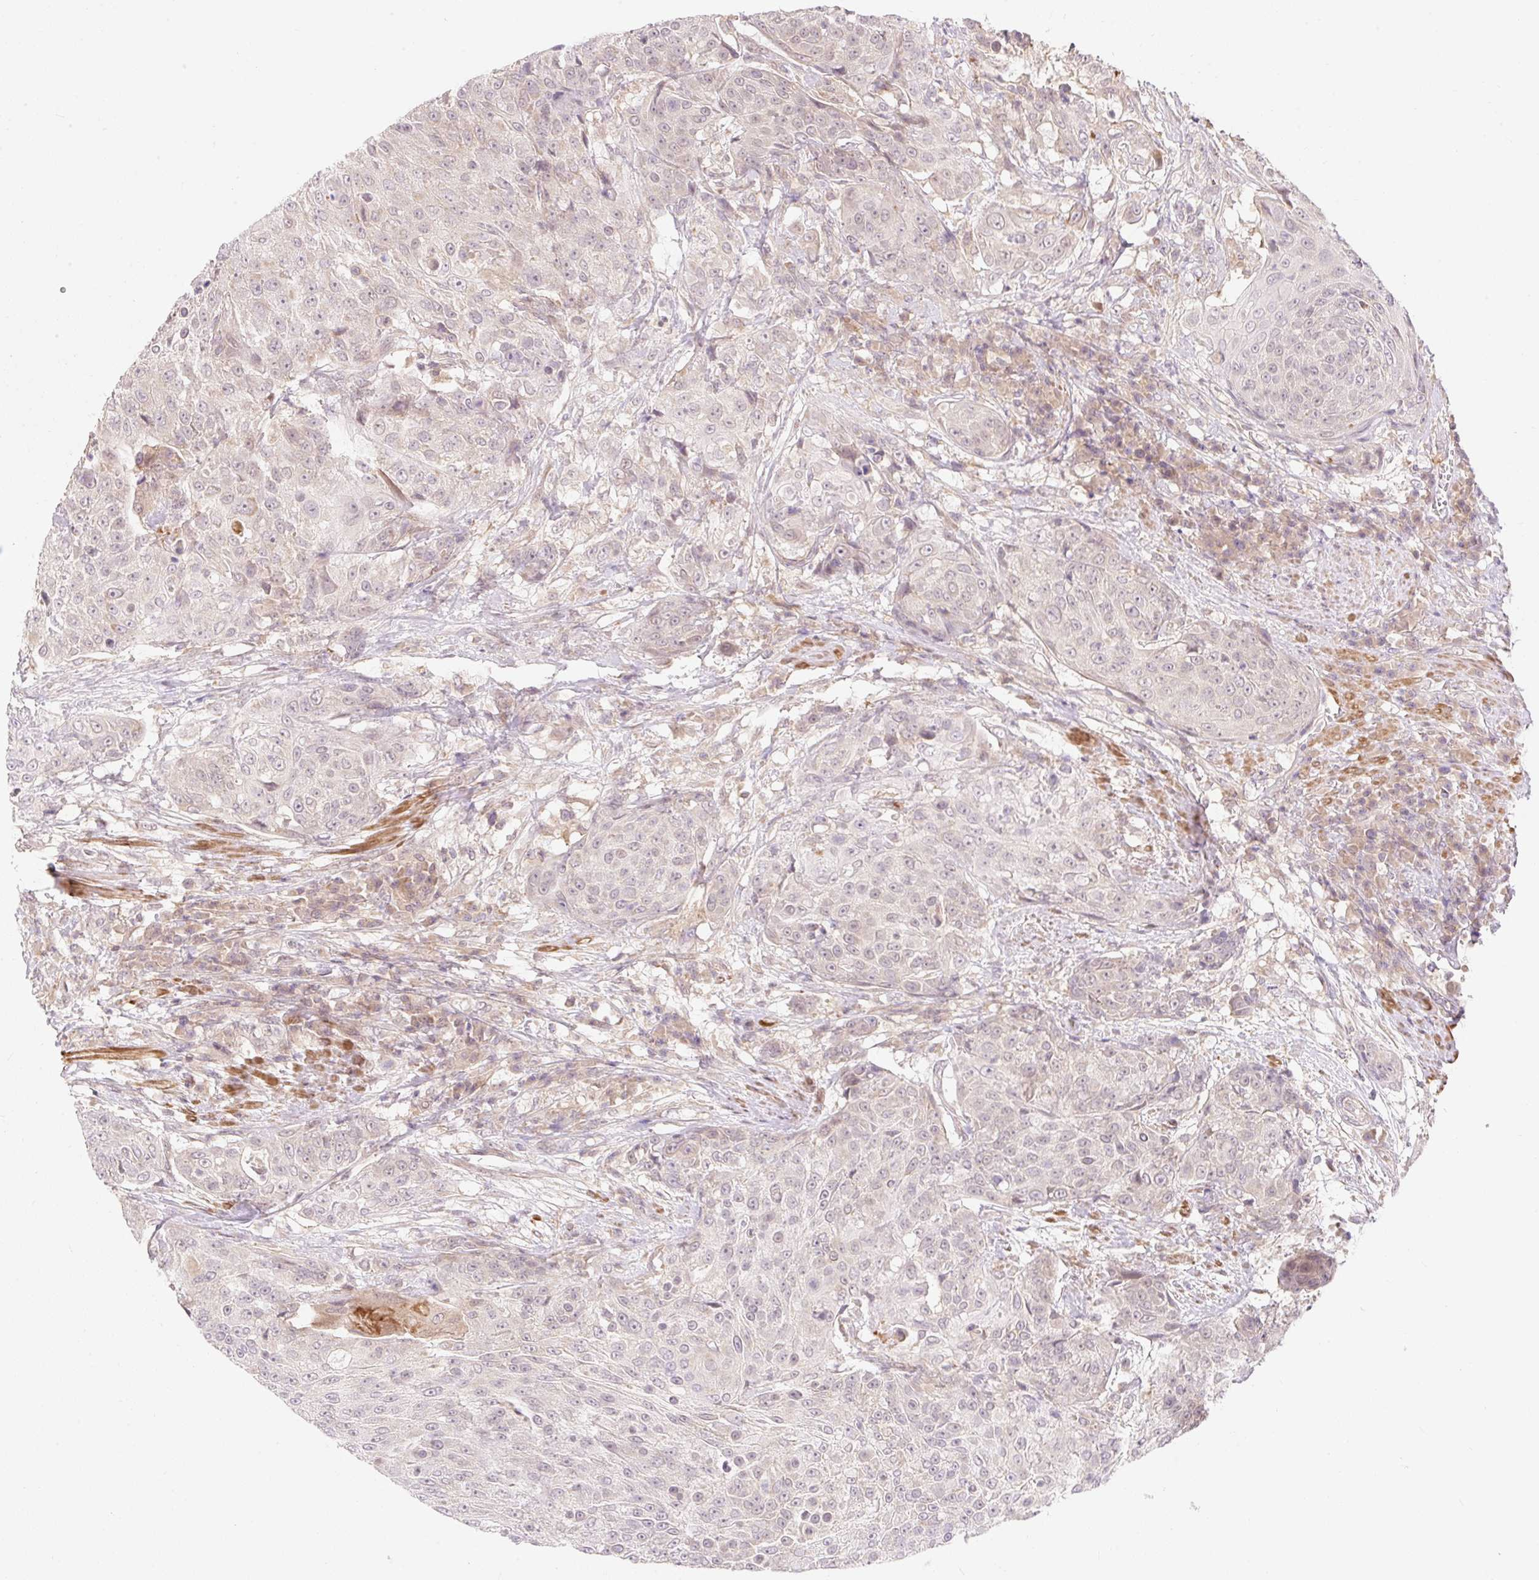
{"staining": {"intensity": "negative", "quantity": "none", "location": "none"}, "tissue": "urothelial cancer", "cell_type": "Tumor cells", "image_type": "cancer", "snomed": [{"axis": "morphology", "description": "Urothelial carcinoma, High grade"}, {"axis": "topography", "description": "Urinary bladder"}], "caption": "Tumor cells show no significant protein expression in urothelial cancer. (Stains: DAB immunohistochemistry (IHC) with hematoxylin counter stain, Microscopy: brightfield microscopy at high magnification).", "gene": "EMC10", "patient": {"sex": "female", "age": 63}}